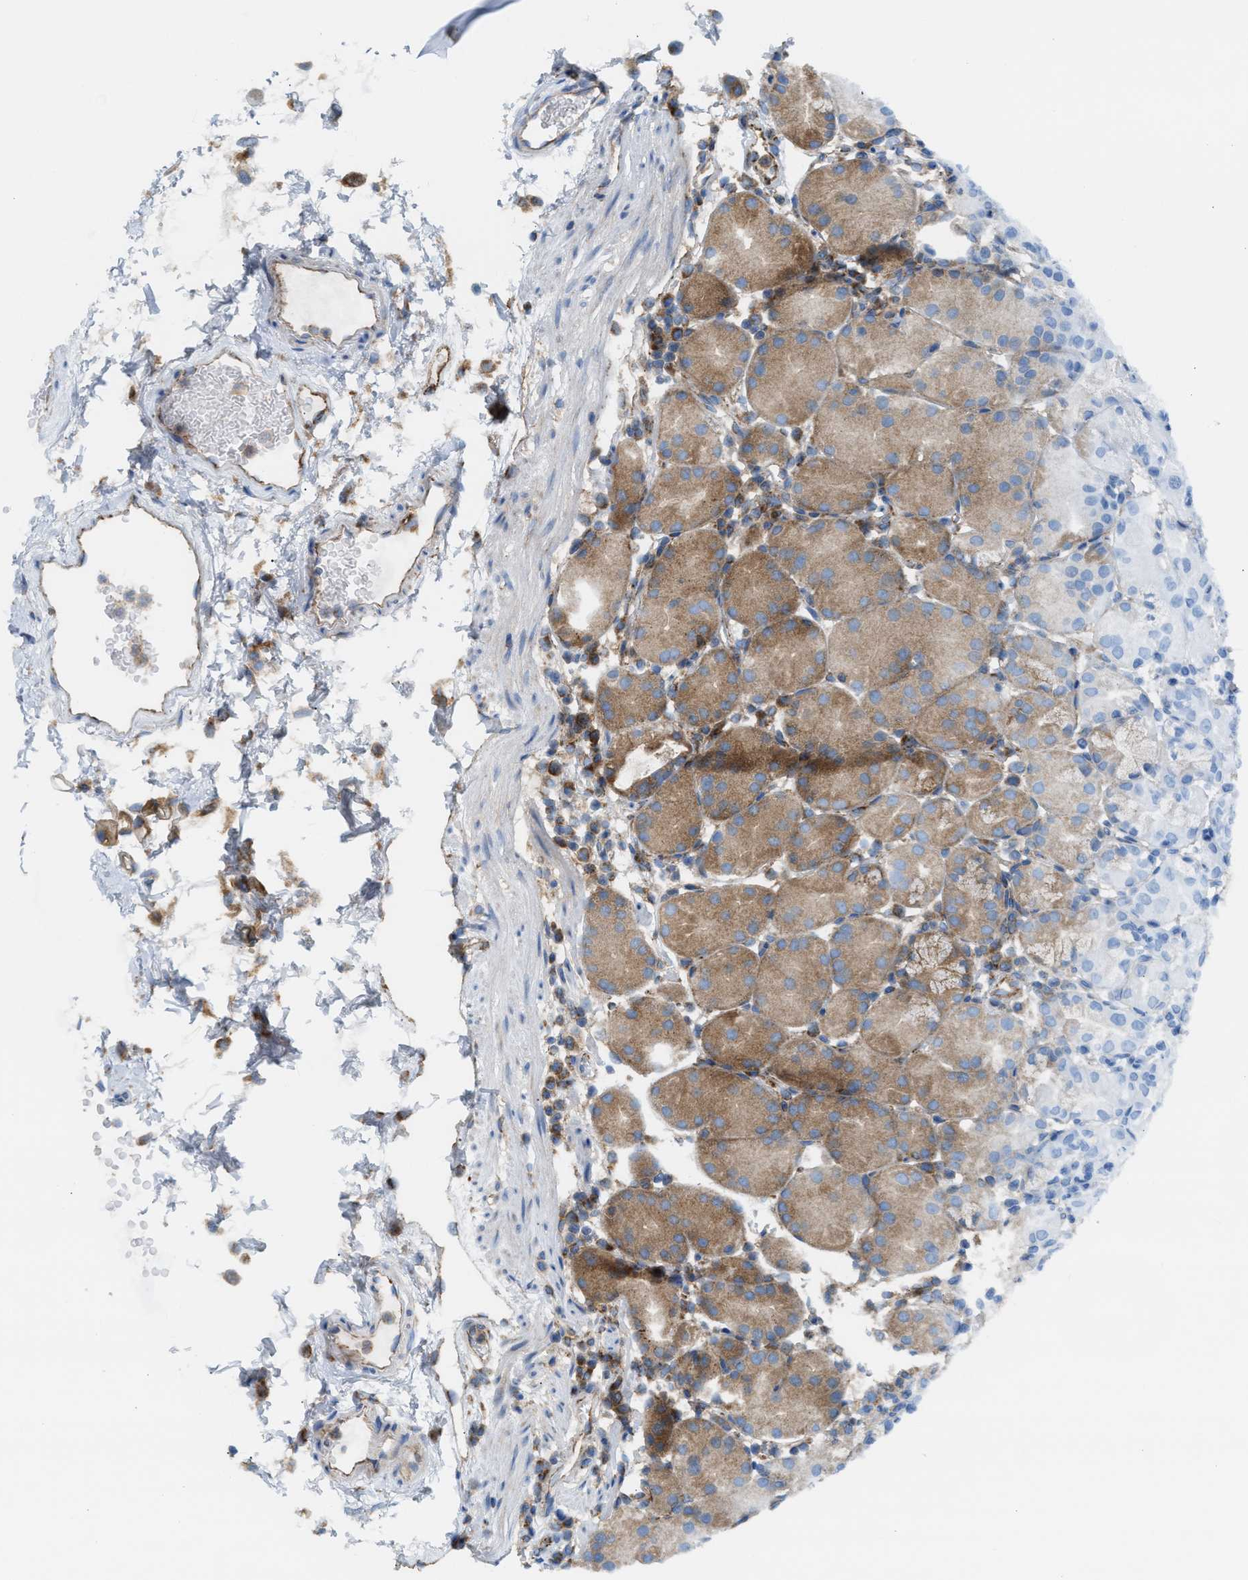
{"staining": {"intensity": "moderate", "quantity": ">75%", "location": "cytoplasmic/membranous"}, "tissue": "stomach", "cell_type": "Glandular cells", "image_type": "normal", "snomed": [{"axis": "morphology", "description": "Normal tissue, NOS"}, {"axis": "topography", "description": "Stomach"}, {"axis": "topography", "description": "Stomach, lower"}], "caption": "Immunohistochemistry staining of normal stomach, which reveals medium levels of moderate cytoplasmic/membranous expression in about >75% of glandular cells indicating moderate cytoplasmic/membranous protein expression. The staining was performed using DAB (brown) for protein detection and nuclei were counterstained in hematoxylin (blue).", "gene": "TBC1D15", "patient": {"sex": "female", "age": 75}}